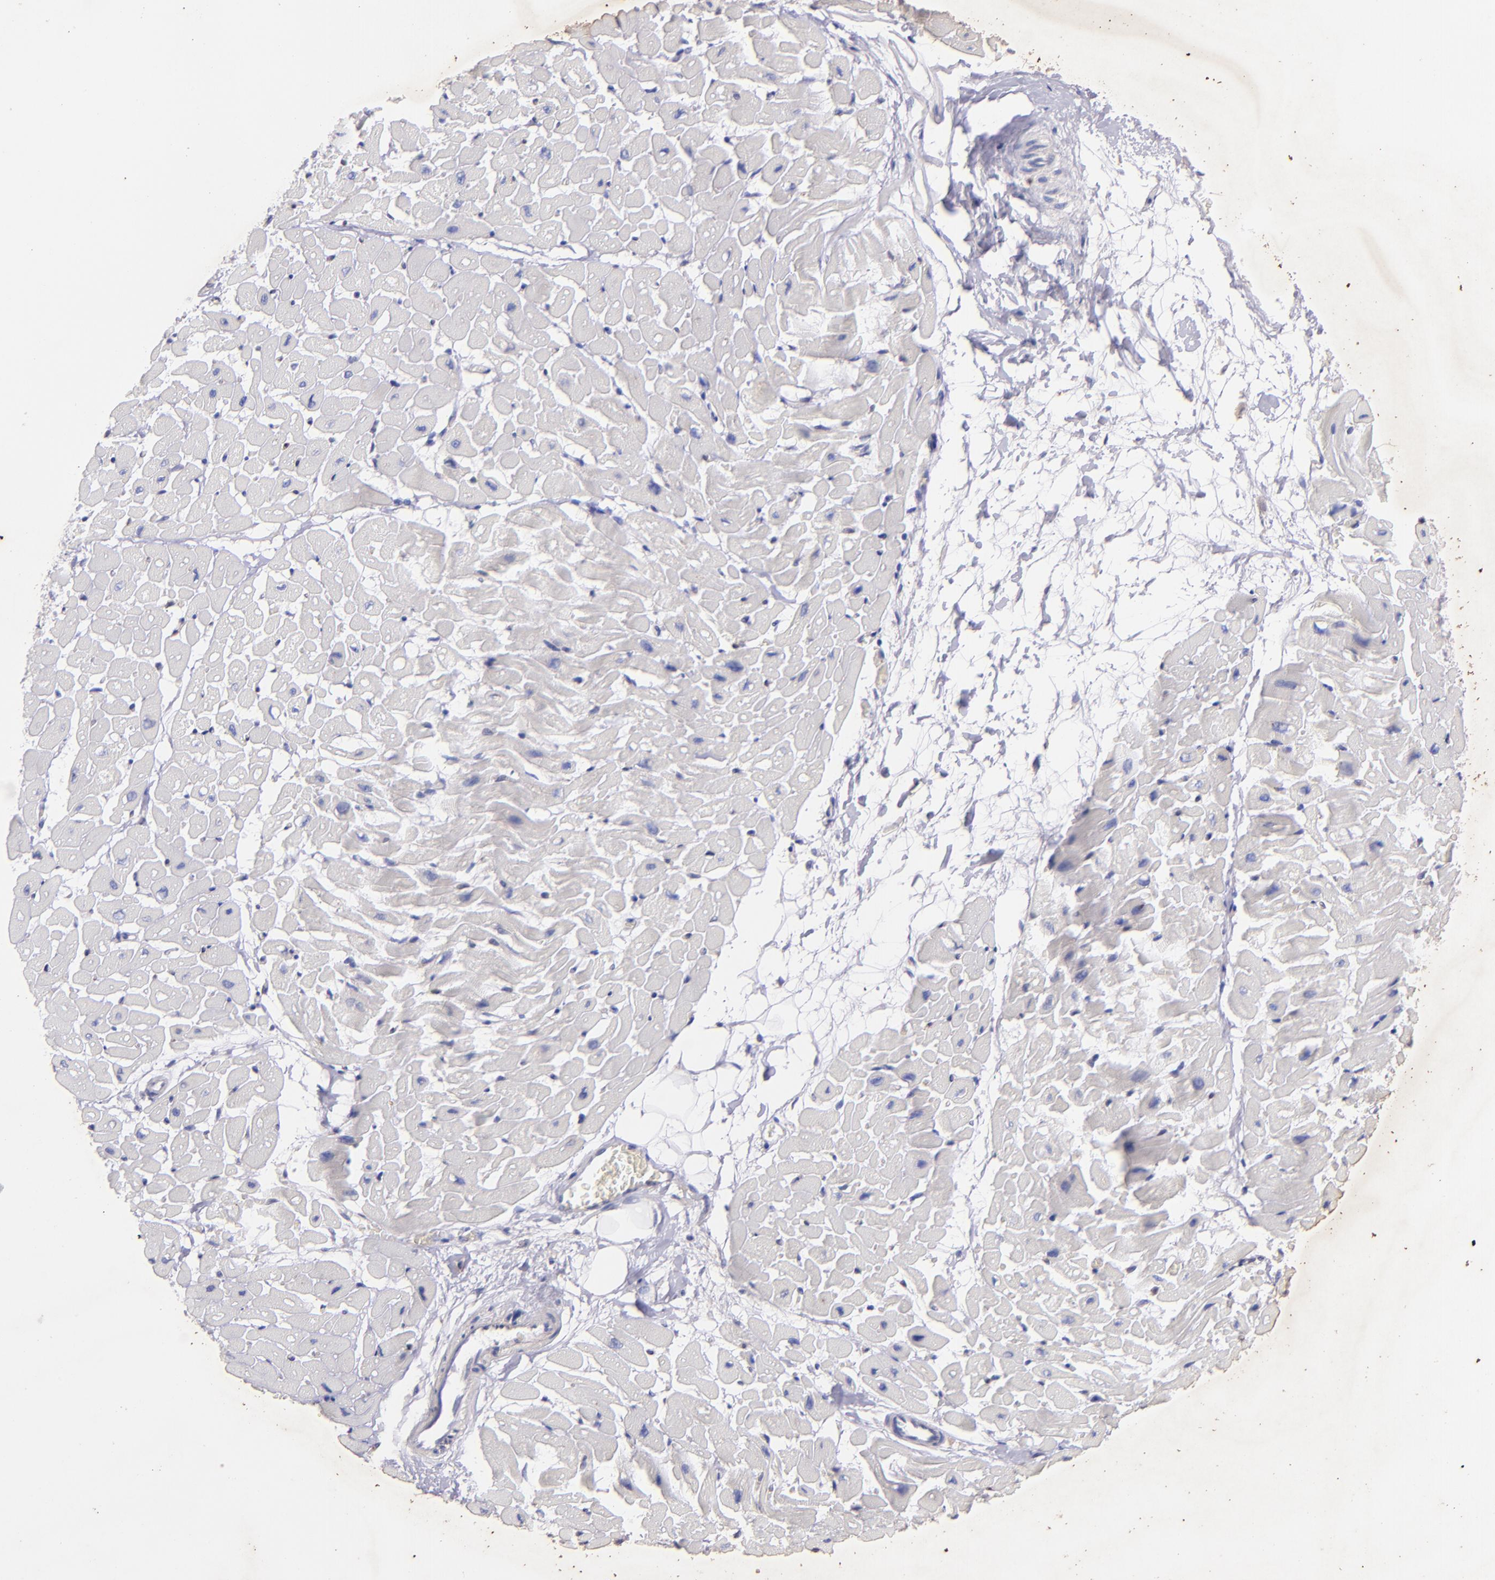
{"staining": {"intensity": "negative", "quantity": "none", "location": "none"}, "tissue": "heart muscle", "cell_type": "Cardiomyocytes", "image_type": "normal", "snomed": [{"axis": "morphology", "description": "Normal tissue, NOS"}, {"axis": "topography", "description": "Heart"}], "caption": "Cardiomyocytes show no significant protein positivity in benign heart muscle. Nuclei are stained in blue.", "gene": "RET", "patient": {"sex": "male", "age": 45}}